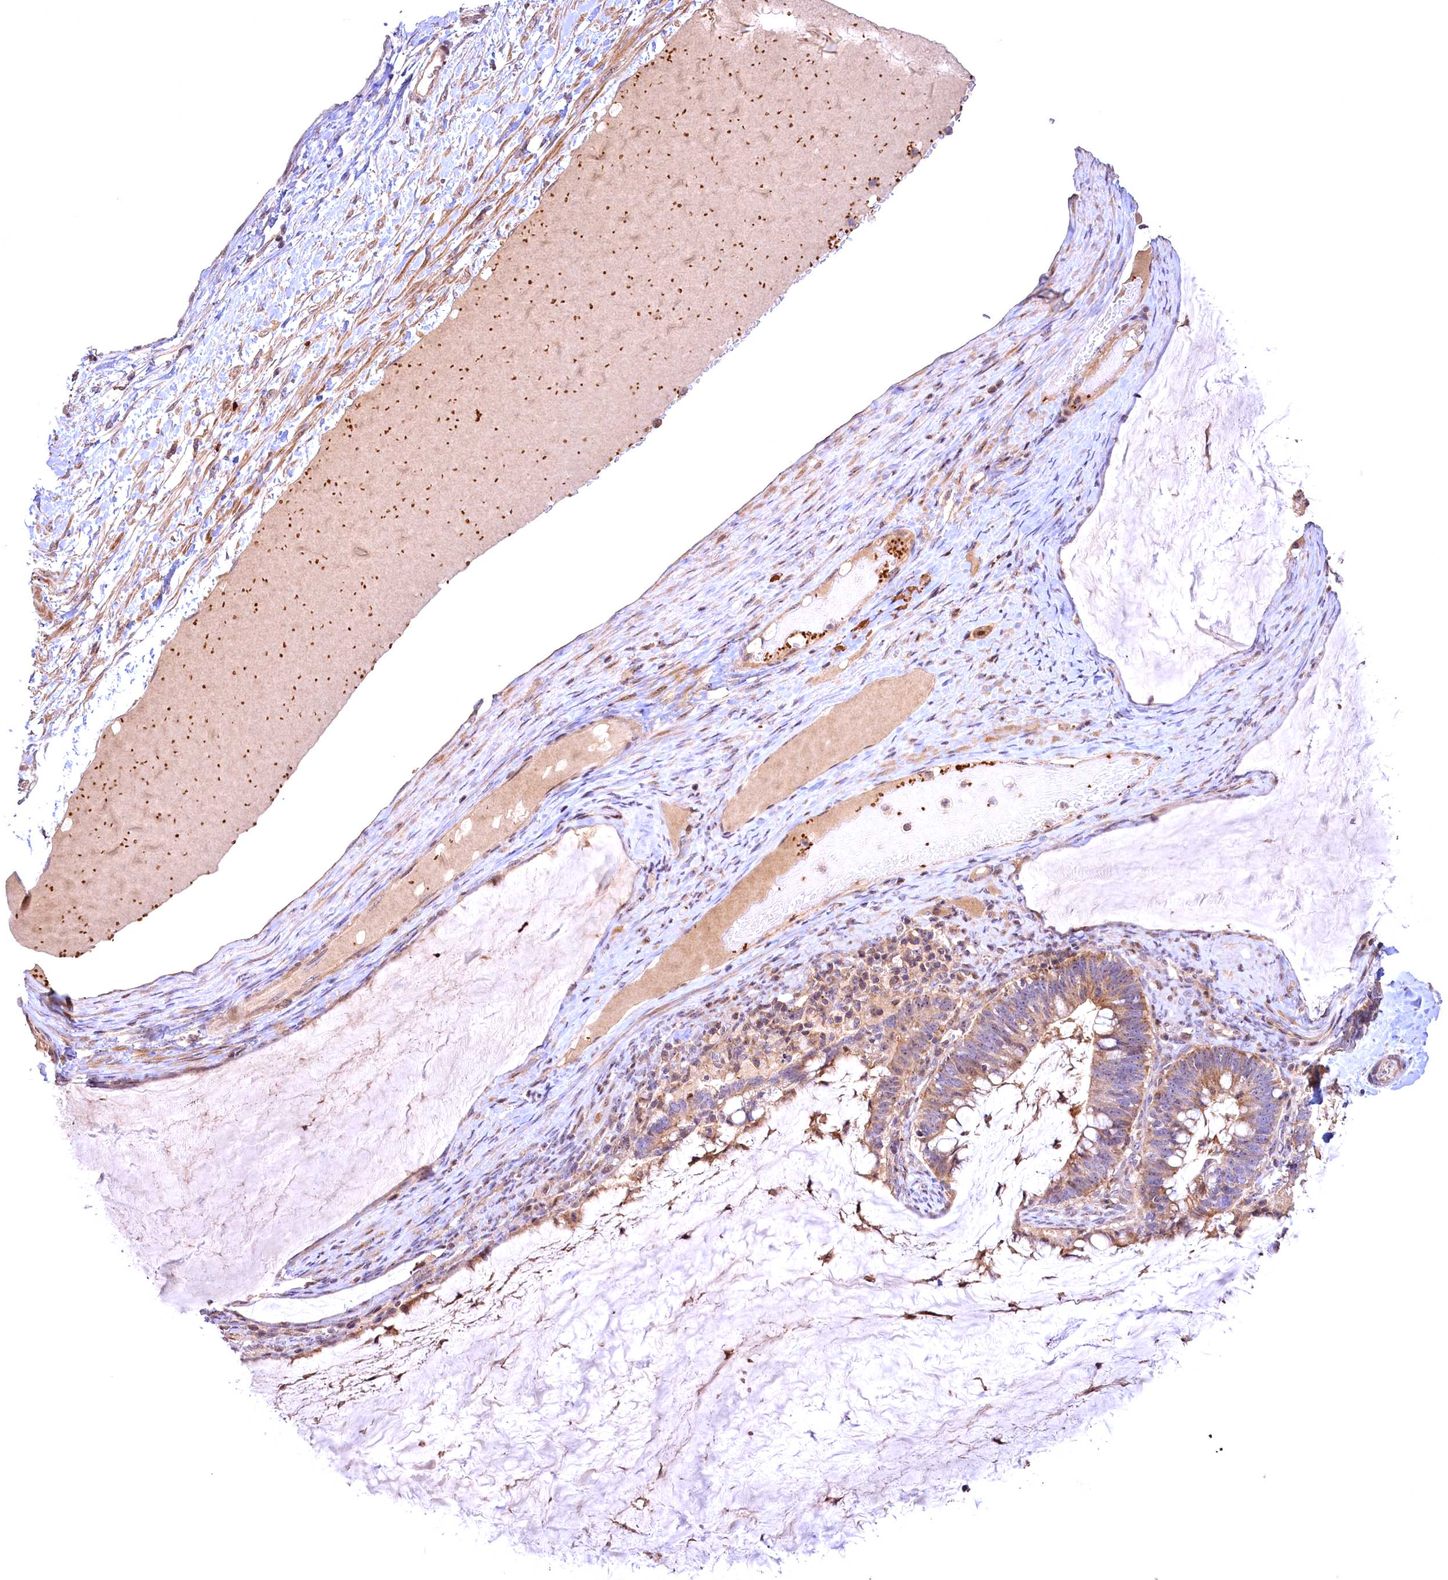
{"staining": {"intensity": "moderate", "quantity": ">75%", "location": "cytoplasmic/membranous"}, "tissue": "ovarian cancer", "cell_type": "Tumor cells", "image_type": "cancer", "snomed": [{"axis": "morphology", "description": "Cystadenocarcinoma, mucinous, NOS"}, {"axis": "topography", "description": "Ovary"}], "caption": "Immunohistochemistry (DAB (3,3'-diaminobenzidine)) staining of ovarian cancer demonstrates moderate cytoplasmic/membranous protein expression in approximately >75% of tumor cells. (IHC, brightfield microscopy, high magnification).", "gene": "FUZ", "patient": {"sex": "female", "age": 61}}